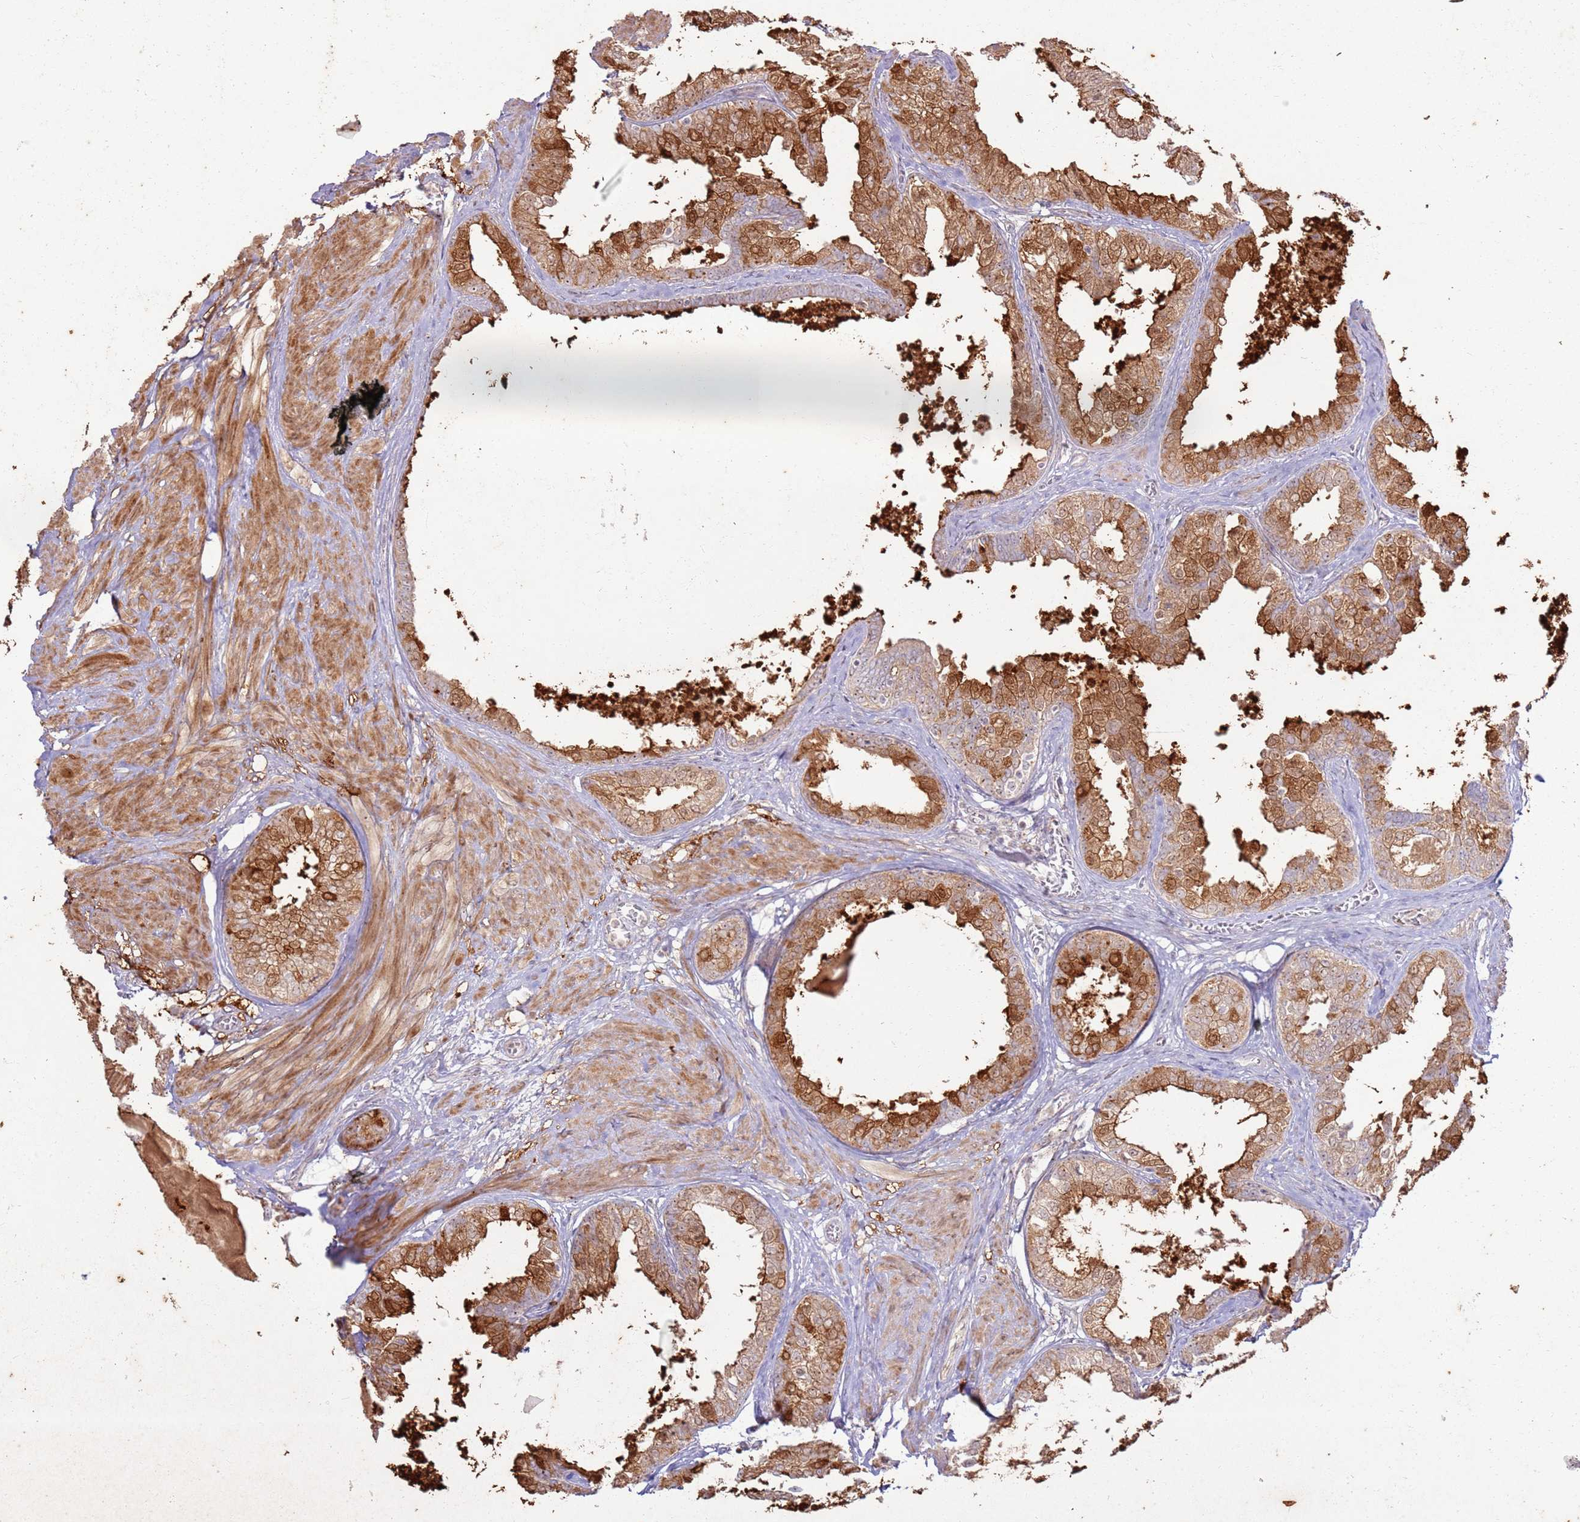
{"staining": {"intensity": "moderate", "quantity": ">75%", "location": "cytoplasmic/membranous,nuclear"}, "tissue": "prostate", "cell_type": "Glandular cells", "image_type": "normal", "snomed": [{"axis": "morphology", "description": "Normal tissue, NOS"}, {"axis": "topography", "description": "Prostate"}], "caption": "Prostate stained with DAB IHC displays medium levels of moderate cytoplasmic/membranous,nuclear positivity in approximately >75% of glandular cells.", "gene": "CNPY1", "patient": {"sex": "male", "age": 48}}